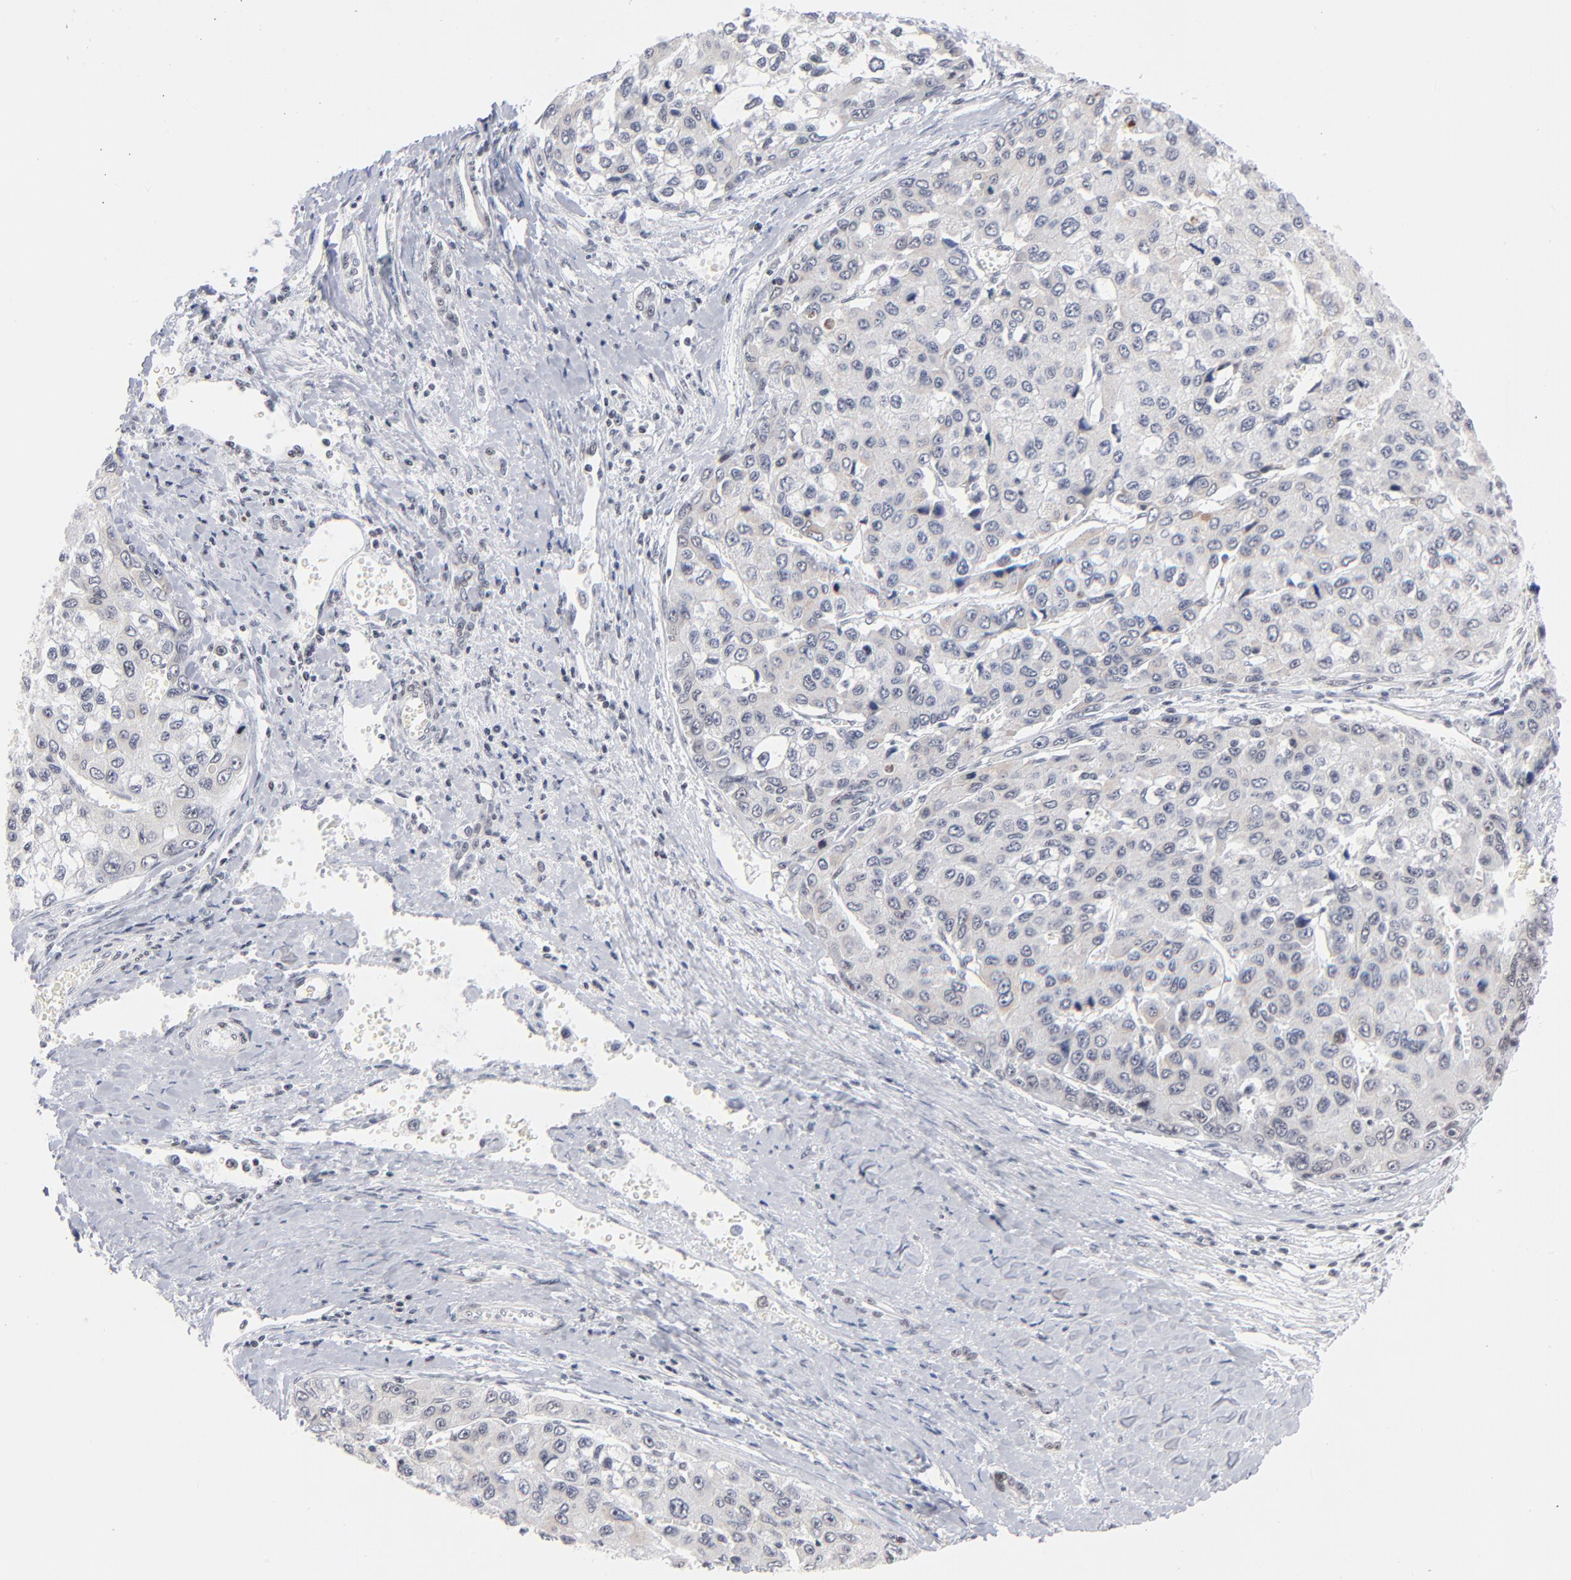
{"staining": {"intensity": "negative", "quantity": "none", "location": "none"}, "tissue": "liver cancer", "cell_type": "Tumor cells", "image_type": "cancer", "snomed": [{"axis": "morphology", "description": "Carcinoma, Hepatocellular, NOS"}, {"axis": "topography", "description": "Liver"}], "caption": "High power microscopy histopathology image of an immunohistochemistry (IHC) image of liver cancer, revealing no significant expression in tumor cells.", "gene": "ZNF143", "patient": {"sex": "female", "age": 66}}